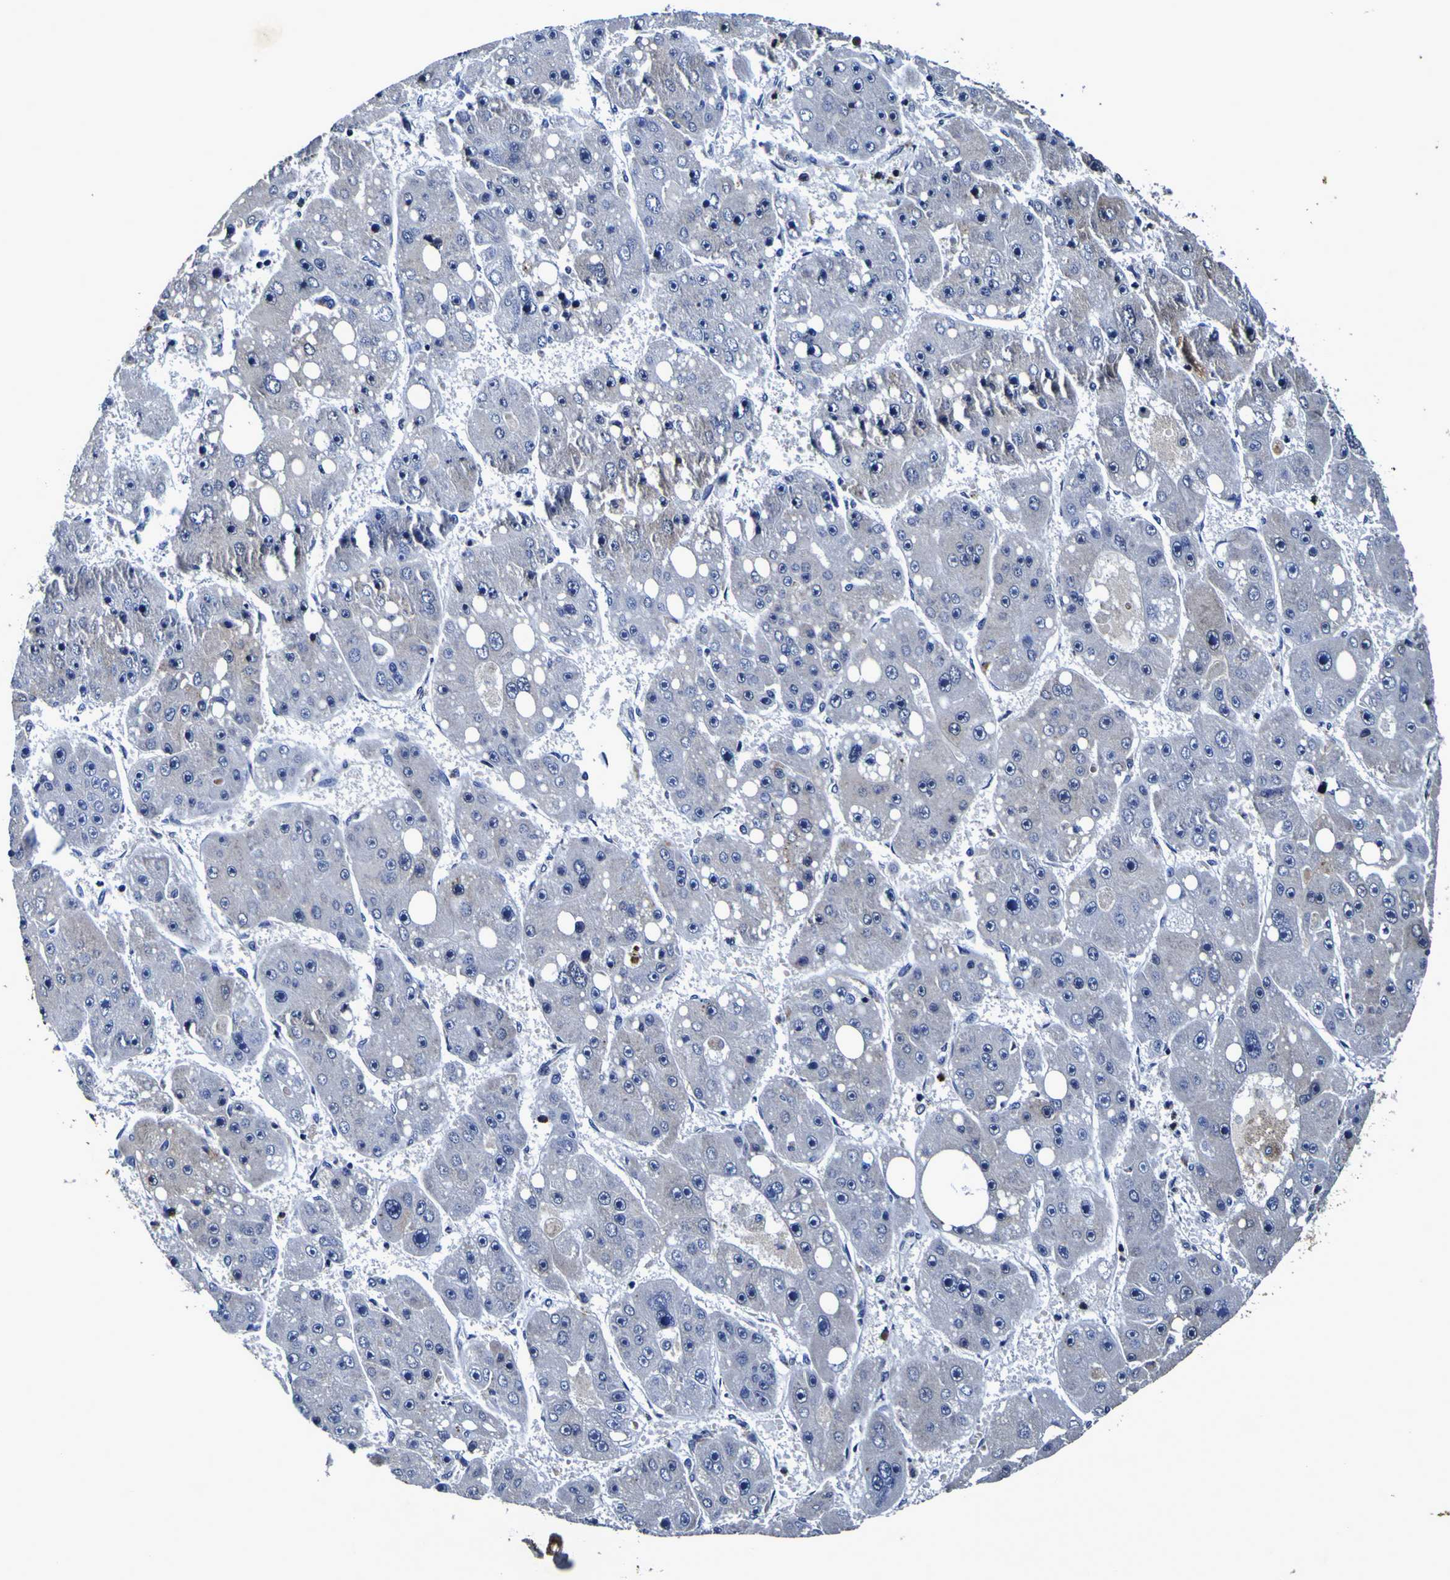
{"staining": {"intensity": "negative", "quantity": "none", "location": "none"}, "tissue": "liver cancer", "cell_type": "Tumor cells", "image_type": "cancer", "snomed": [{"axis": "morphology", "description": "Carcinoma, Hepatocellular, NOS"}, {"axis": "topography", "description": "Liver"}], "caption": "Tumor cells are negative for protein expression in human liver cancer (hepatocellular carcinoma).", "gene": "PANK4", "patient": {"sex": "female", "age": 61}}